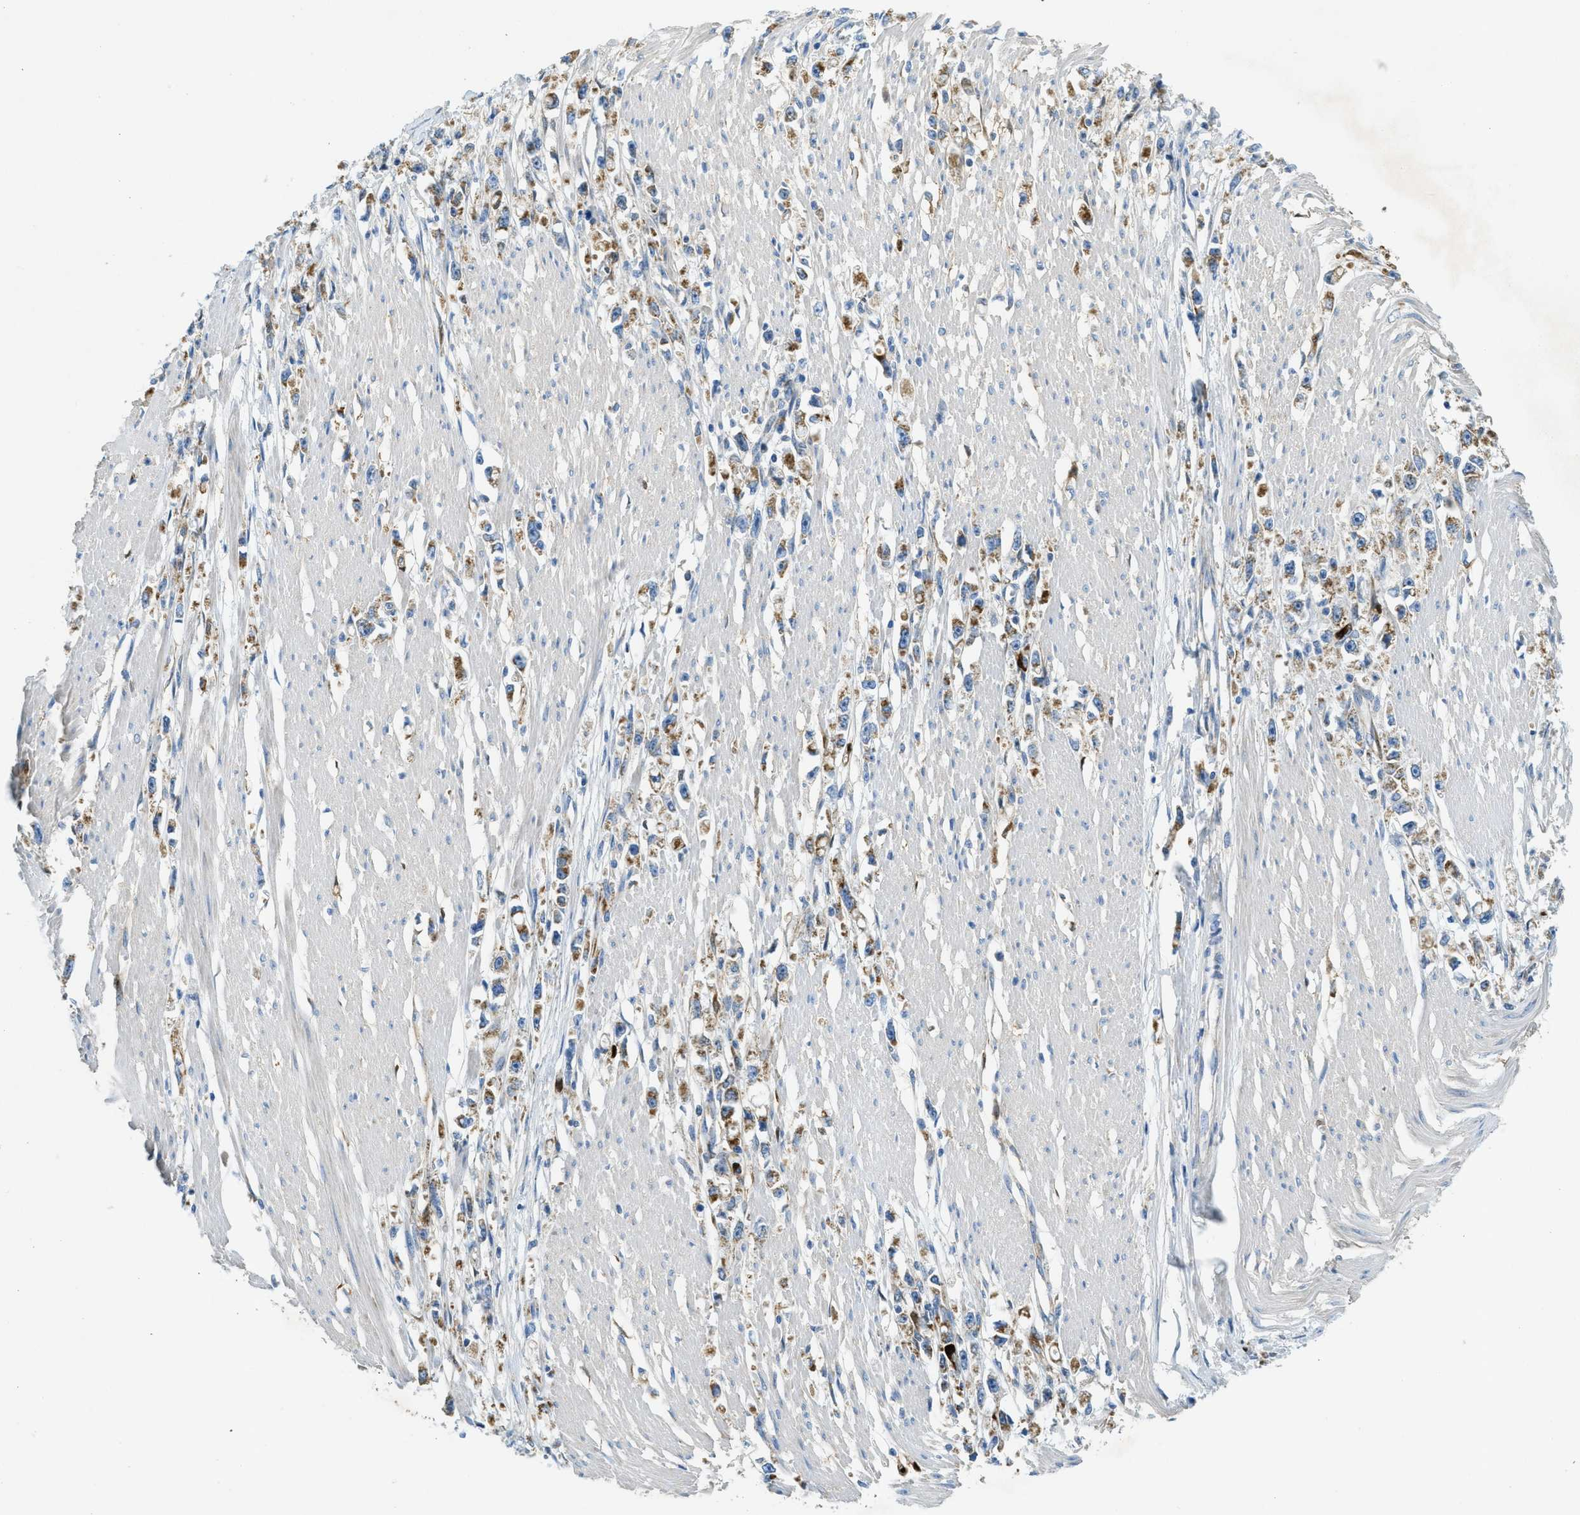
{"staining": {"intensity": "moderate", "quantity": ">75%", "location": "cytoplasmic/membranous"}, "tissue": "stomach cancer", "cell_type": "Tumor cells", "image_type": "cancer", "snomed": [{"axis": "morphology", "description": "Adenocarcinoma, NOS"}, {"axis": "topography", "description": "Stomach"}], "caption": "Stomach cancer stained with a brown dye displays moderate cytoplasmic/membranous positive positivity in approximately >75% of tumor cells.", "gene": "CYGB", "patient": {"sex": "female", "age": 59}}